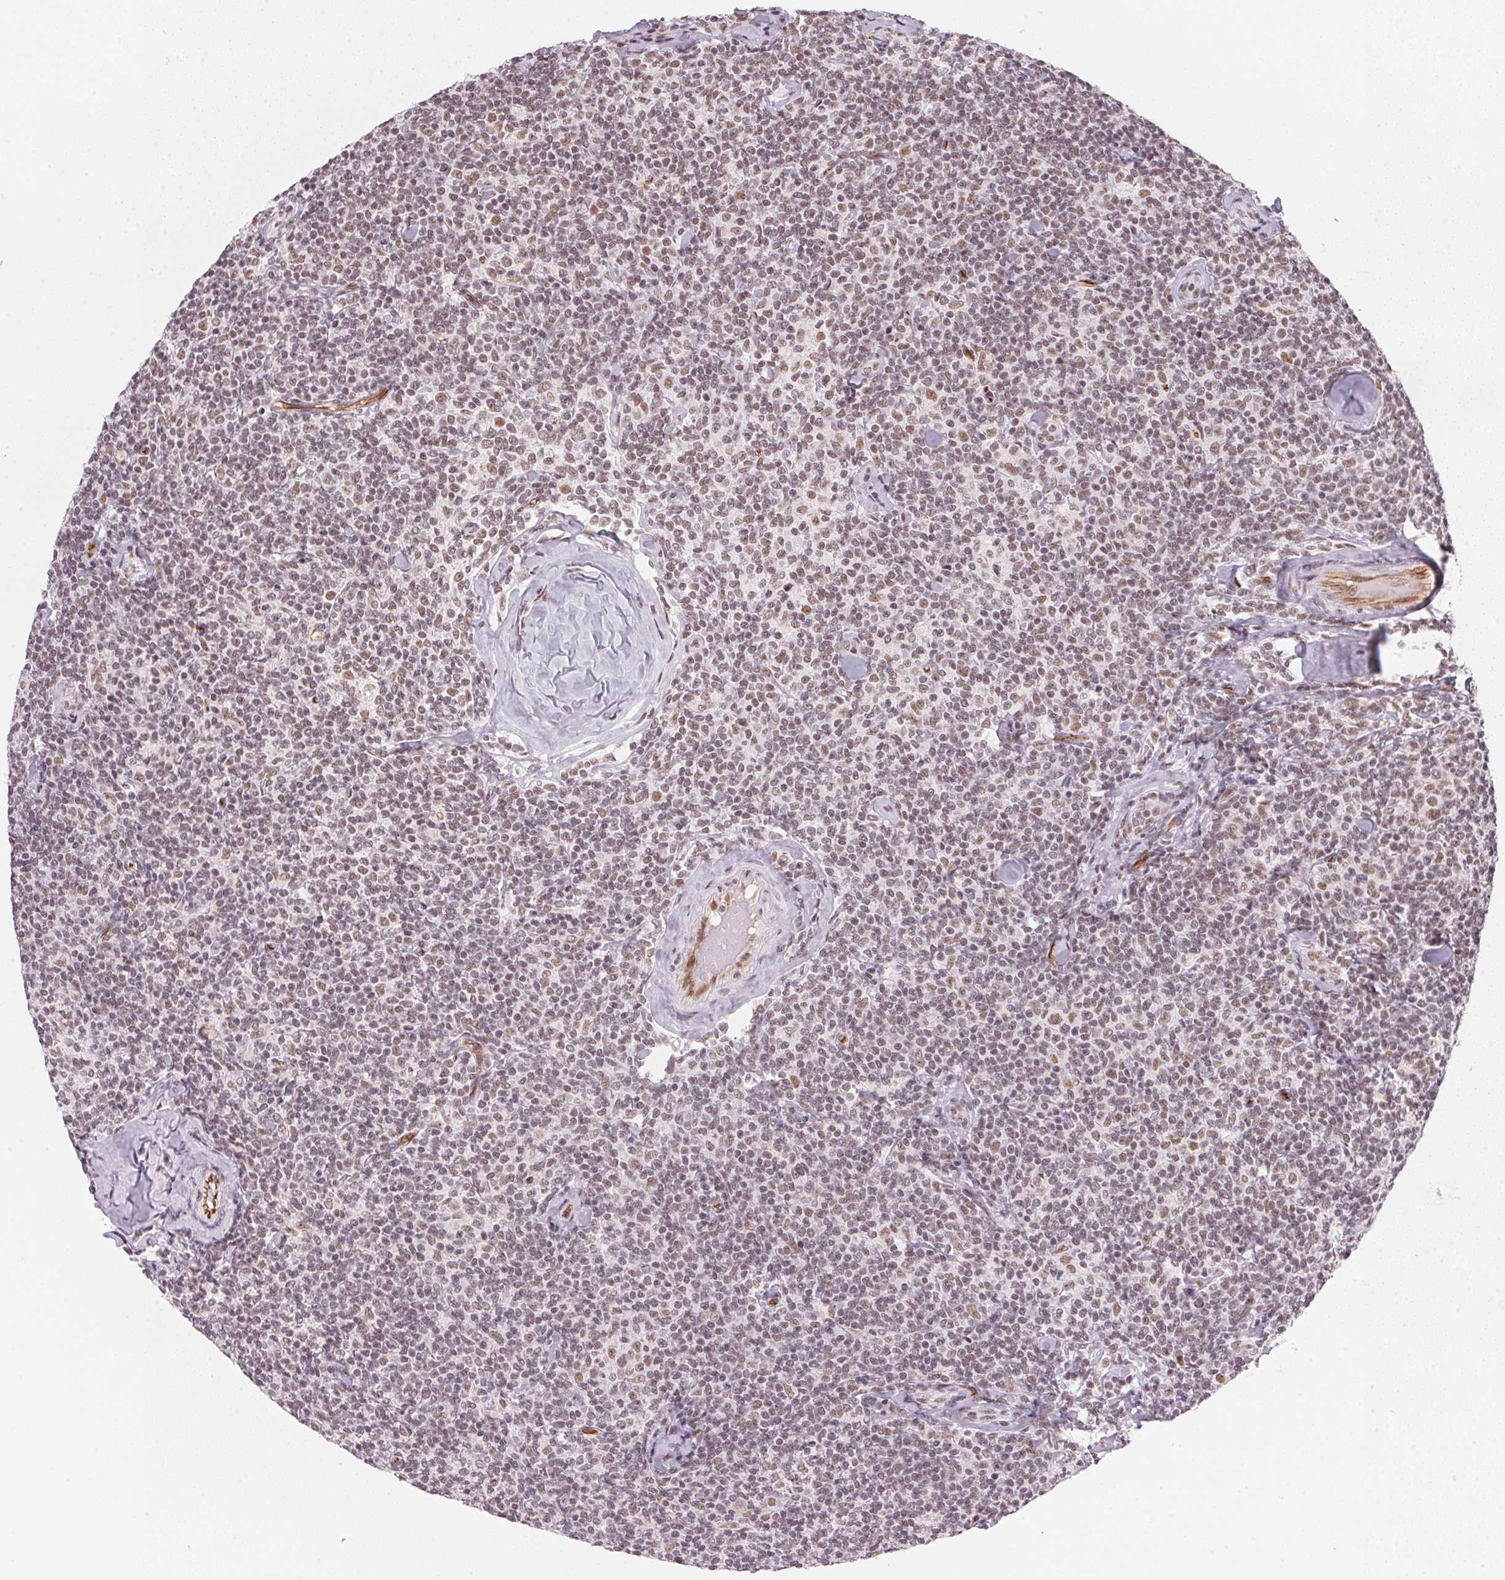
{"staining": {"intensity": "weak", "quantity": "25%-75%", "location": "nuclear"}, "tissue": "lymphoma", "cell_type": "Tumor cells", "image_type": "cancer", "snomed": [{"axis": "morphology", "description": "Malignant lymphoma, non-Hodgkin's type, Low grade"}, {"axis": "topography", "description": "Lymph node"}], "caption": "Immunohistochemistry image of human malignant lymphoma, non-Hodgkin's type (low-grade) stained for a protein (brown), which displays low levels of weak nuclear positivity in about 25%-75% of tumor cells.", "gene": "SRSF7", "patient": {"sex": "female", "age": 56}}